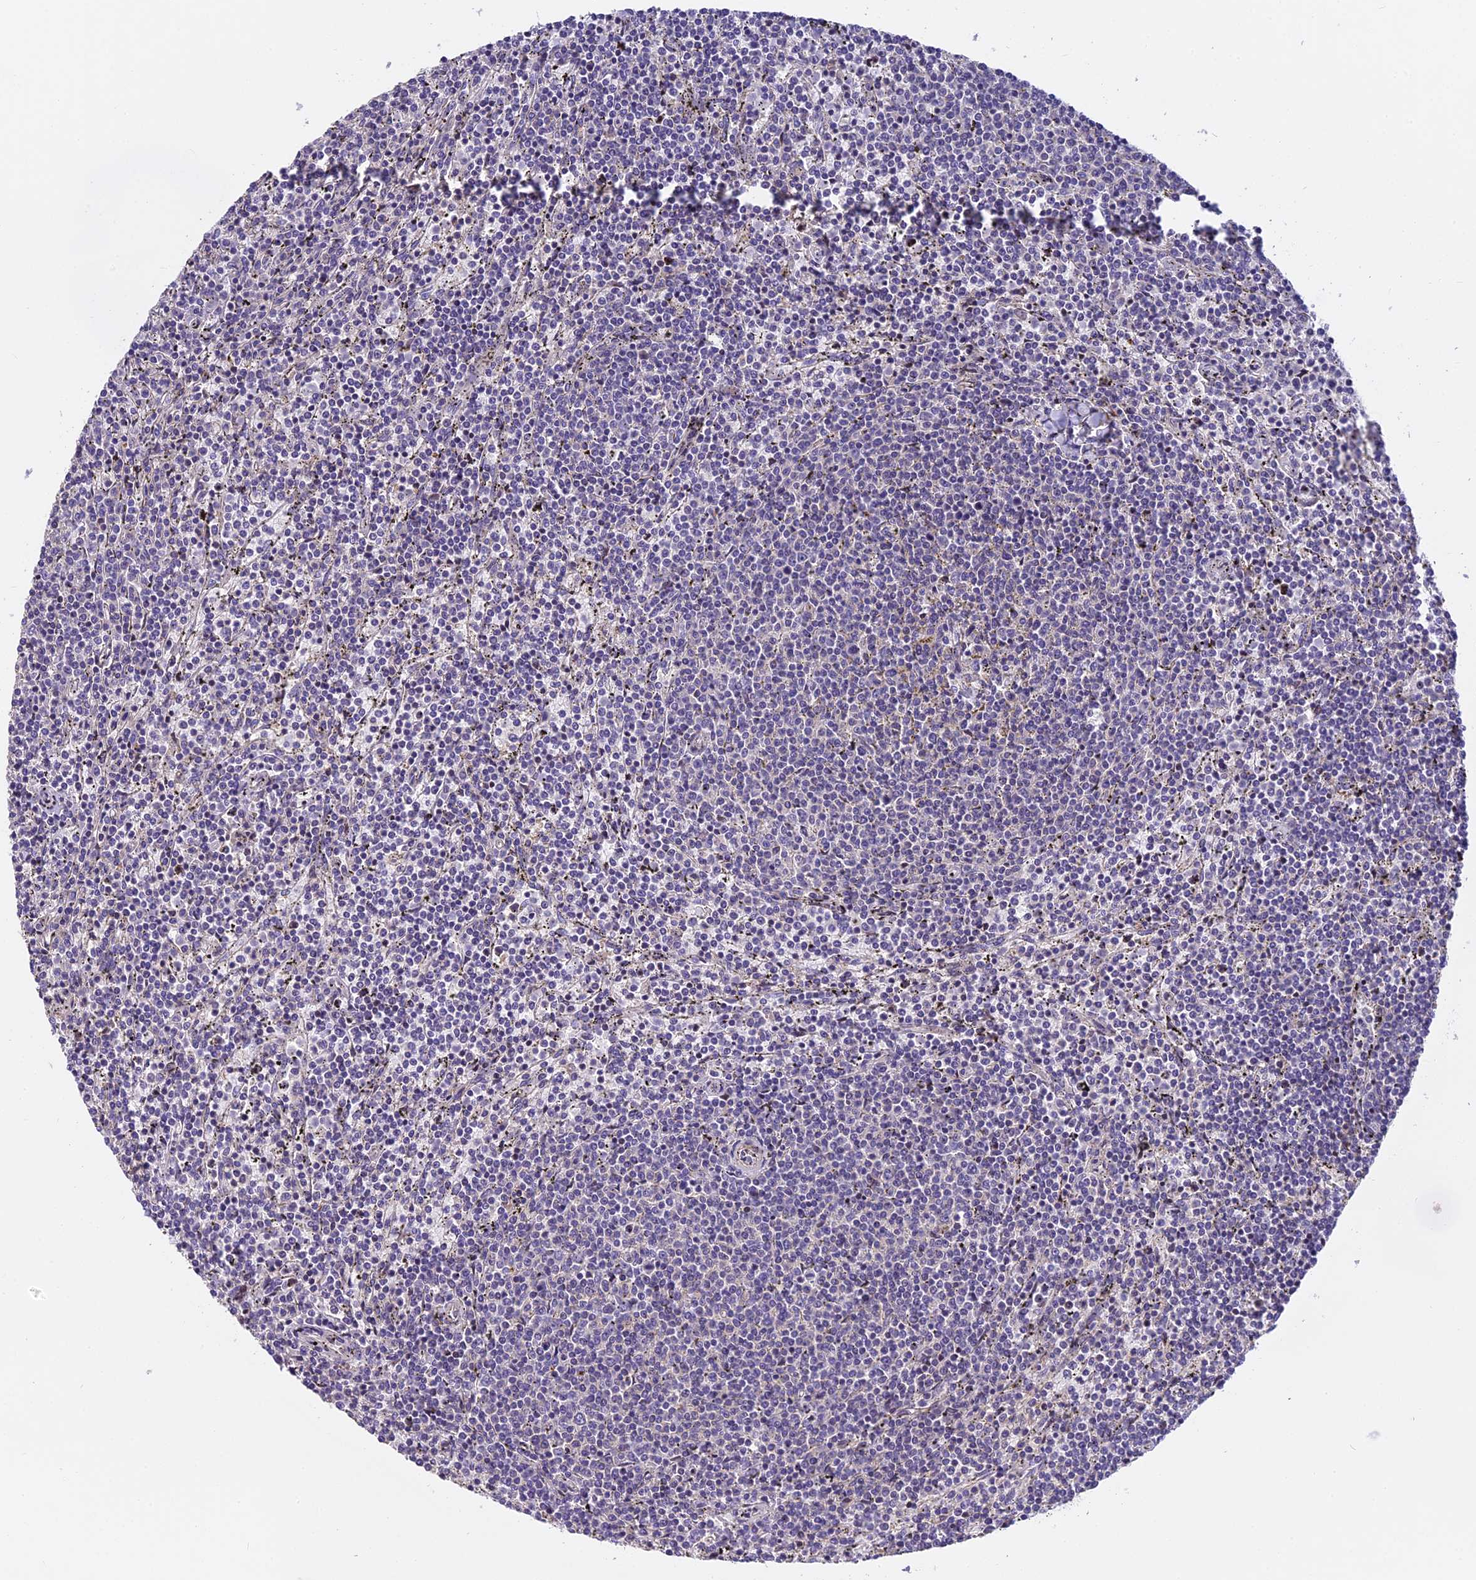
{"staining": {"intensity": "negative", "quantity": "none", "location": "none"}, "tissue": "lymphoma", "cell_type": "Tumor cells", "image_type": "cancer", "snomed": [{"axis": "morphology", "description": "Malignant lymphoma, non-Hodgkin's type, Low grade"}, {"axis": "topography", "description": "Spleen"}], "caption": "An image of malignant lymphoma, non-Hodgkin's type (low-grade) stained for a protein demonstrates no brown staining in tumor cells.", "gene": "FAM98C", "patient": {"sex": "female", "age": 50}}